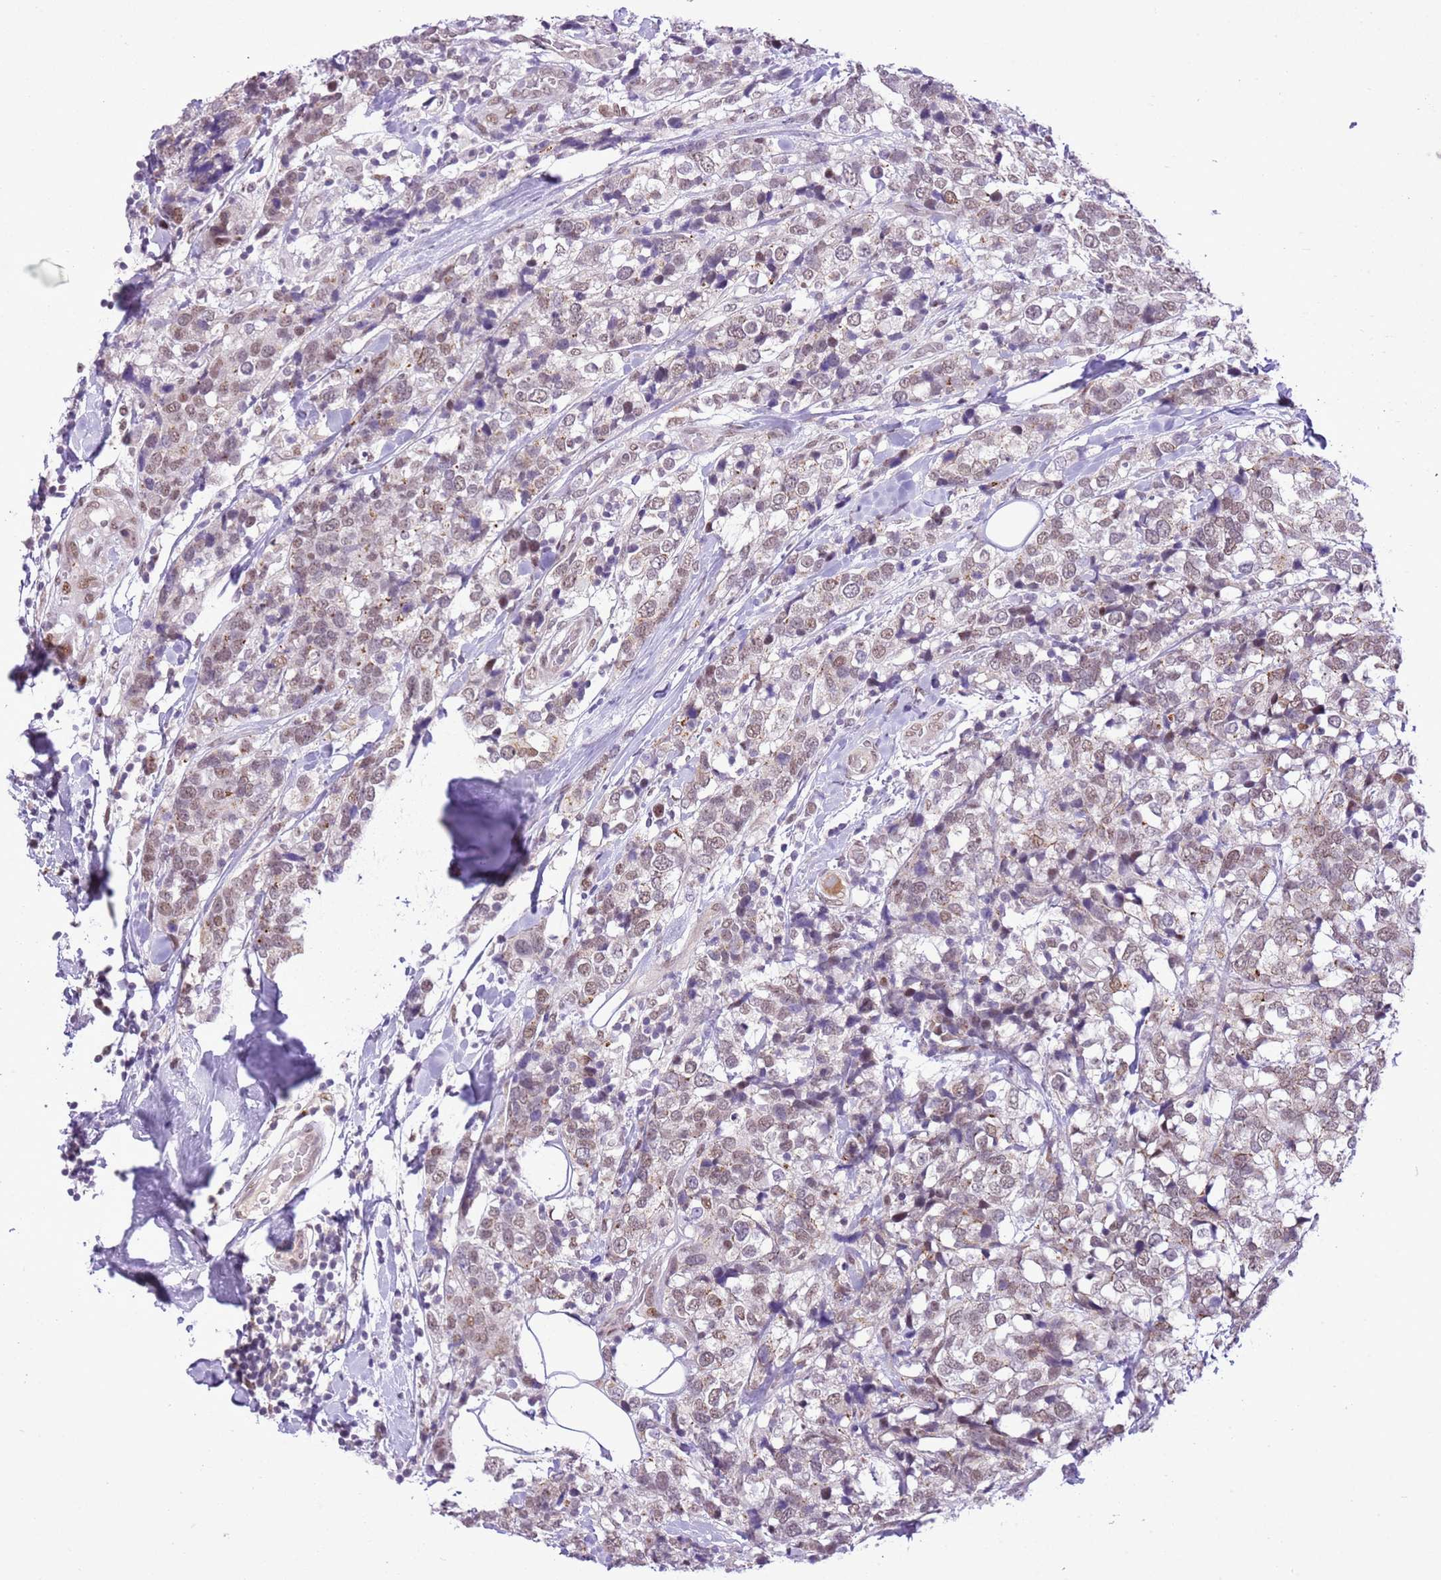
{"staining": {"intensity": "weak", "quantity": "25%-75%", "location": "nuclear"}, "tissue": "breast cancer", "cell_type": "Tumor cells", "image_type": "cancer", "snomed": [{"axis": "morphology", "description": "Lobular carcinoma"}, {"axis": "topography", "description": "Breast"}], "caption": "This is an image of IHC staining of breast cancer, which shows weak positivity in the nuclear of tumor cells.", "gene": "NACC2", "patient": {"sex": "female", "age": 59}}